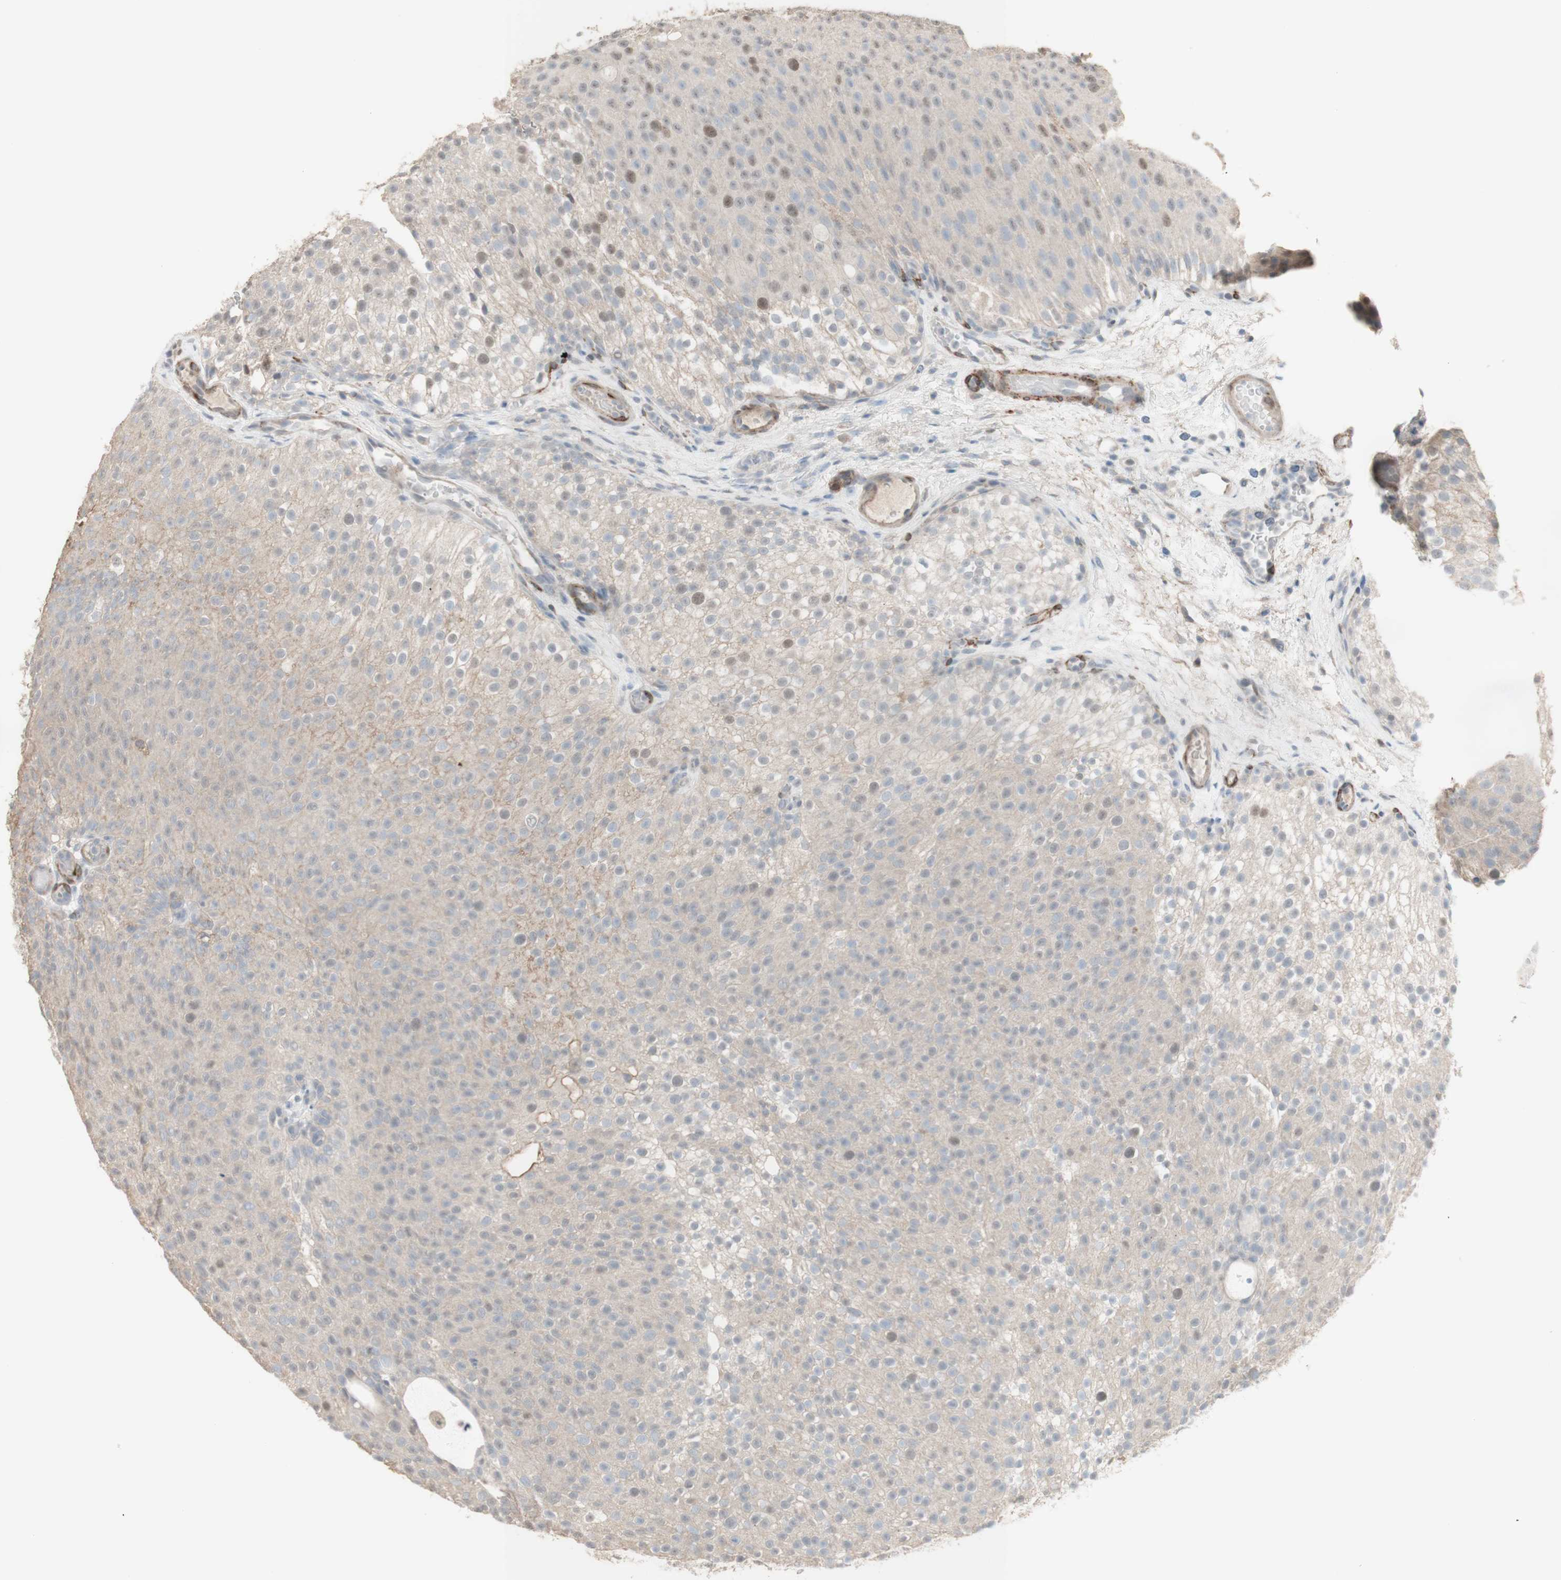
{"staining": {"intensity": "negative", "quantity": "none", "location": "none"}, "tissue": "urothelial cancer", "cell_type": "Tumor cells", "image_type": "cancer", "snomed": [{"axis": "morphology", "description": "Urothelial carcinoma, Low grade"}, {"axis": "topography", "description": "Urinary bladder"}], "caption": "Tumor cells are negative for protein expression in human urothelial cancer. (Stains: DAB immunohistochemistry with hematoxylin counter stain, Microscopy: brightfield microscopy at high magnification).", "gene": "MUC3A", "patient": {"sex": "male", "age": 78}}